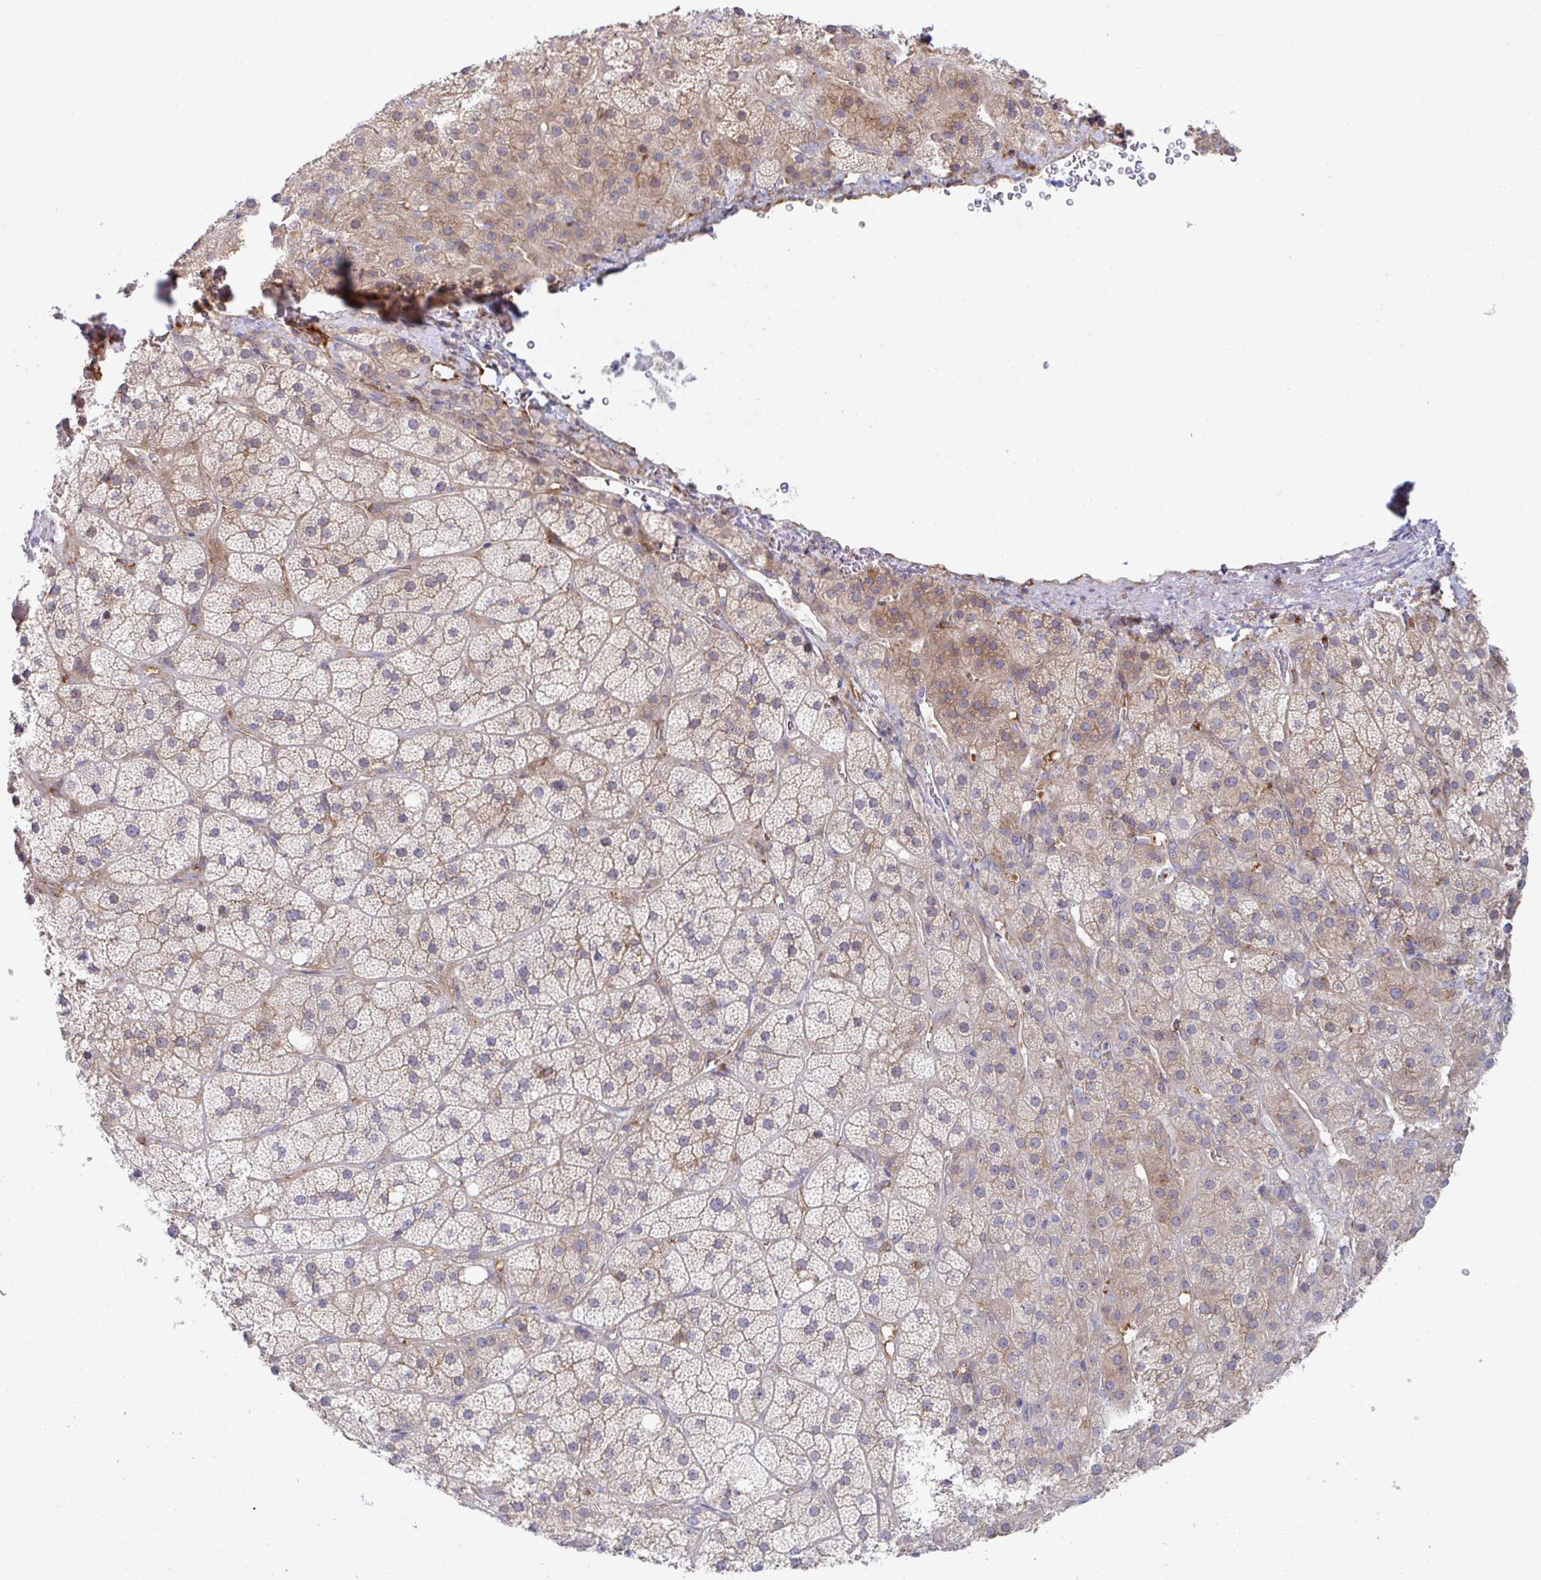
{"staining": {"intensity": "moderate", "quantity": "25%-75%", "location": "cytoplasmic/membranous"}, "tissue": "adrenal gland", "cell_type": "Glandular cells", "image_type": "normal", "snomed": [{"axis": "morphology", "description": "Normal tissue, NOS"}, {"axis": "topography", "description": "Adrenal gland"}], "caption": "Protein staining displays moderate cytoplasmic/membranous staining in about 25%-75% of glandular cells in benign adrenal gland. Nuclei are stained in blue.", "gene": "WNK1", "patient": {"sex": "male", "age": 57}}